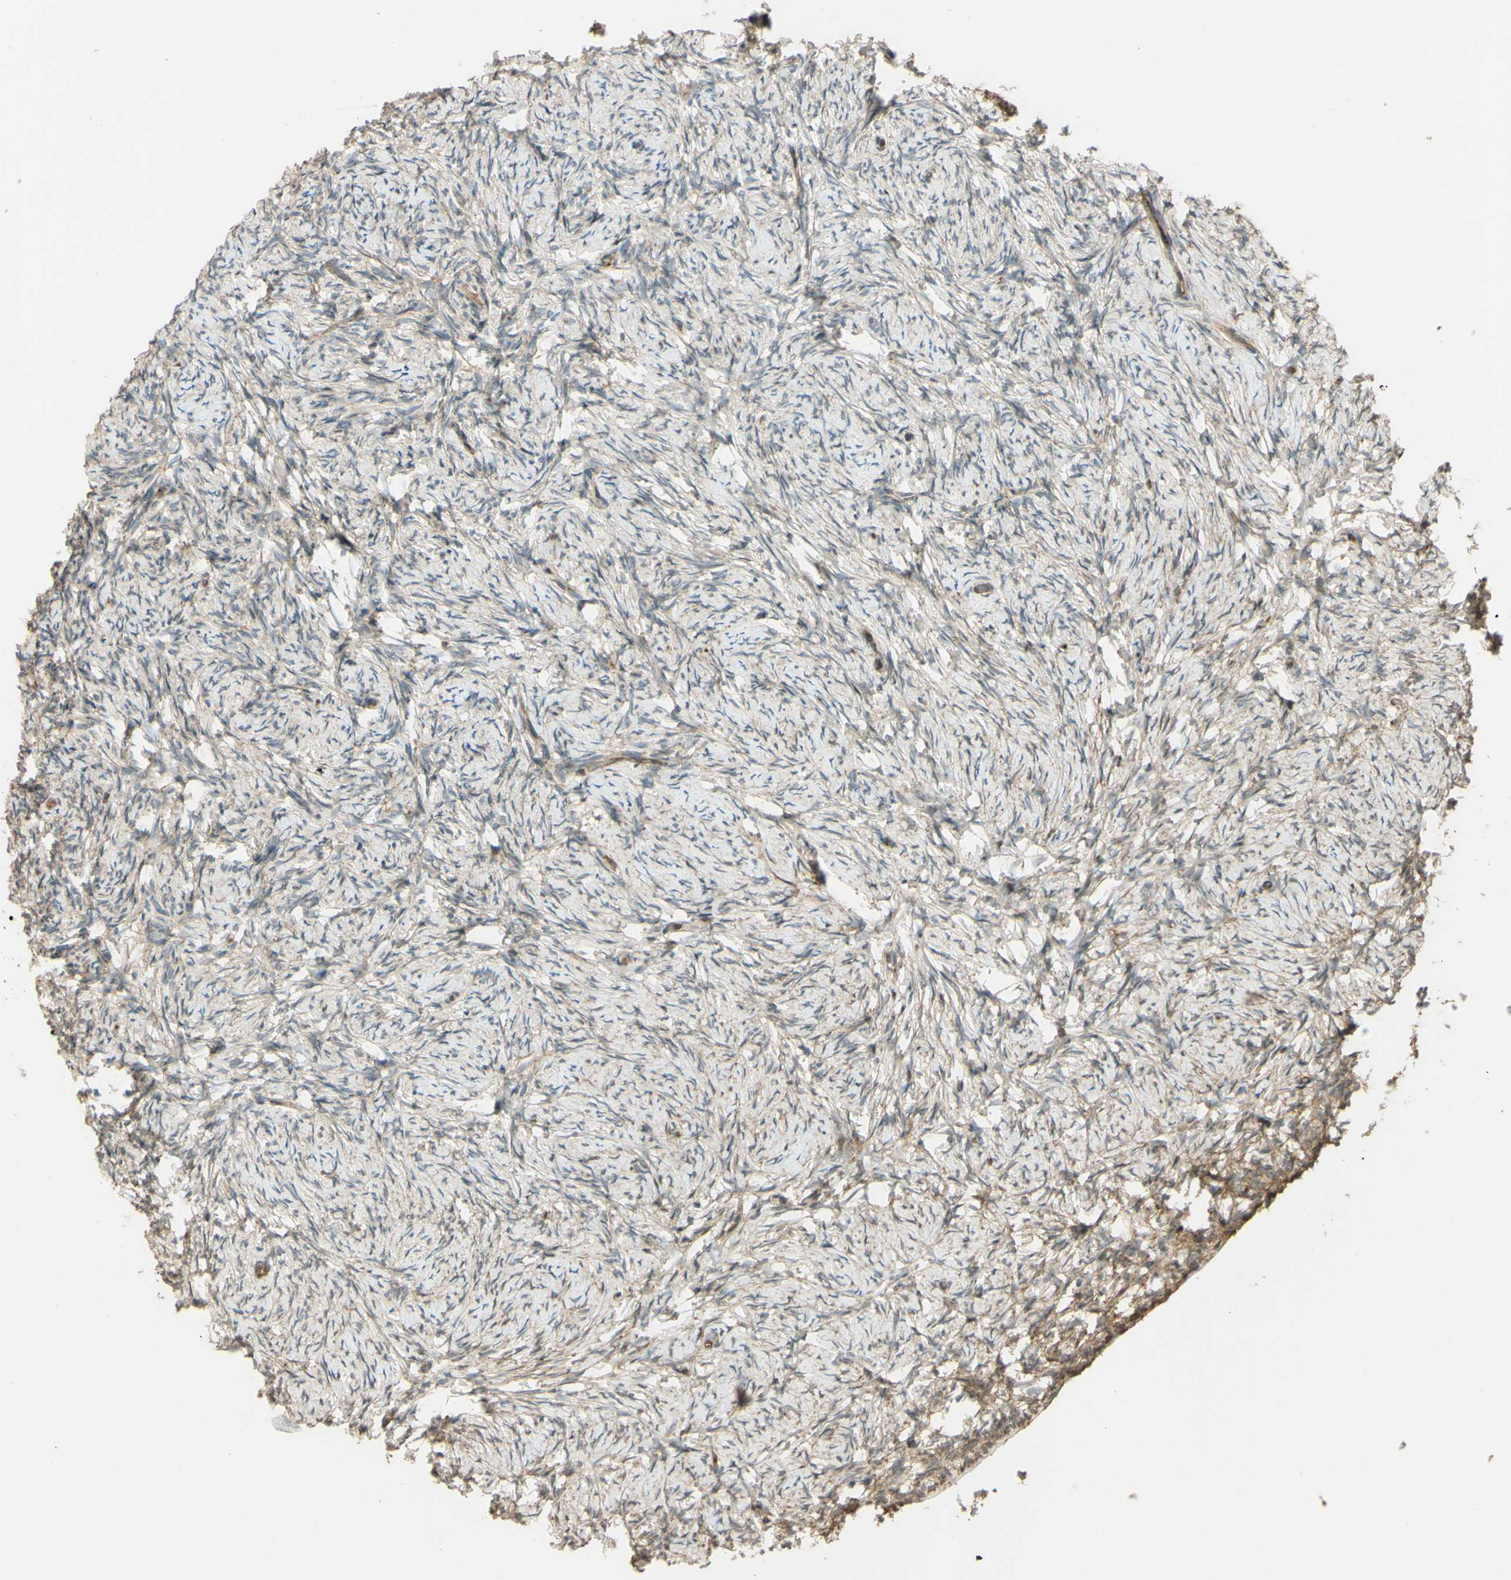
{"staining": {"intensity": "weak", "quantity": ">75%", "location": "cytoplasmic/membranous"}, "tissue": "ovary", "cell_type": "Follicle cells", "image_type": "normal", "snomed": [{"axis": "morphology", "description": "Normal tissue, NOS"}, {"axis": "topography", "description": "Ovary"}], "caption": "Immunohistochemistry (IHC) histopathology image of benign ovary: human ovary stained using IHC reveals low levels of weak protein expression localized specifically in the cytoplasmic/membranous of follicle cells, appearing as a cytoplasmic/membranous brown color.", "gene": "RNF19A", "patient": {"sex": "female", "age": 60}}